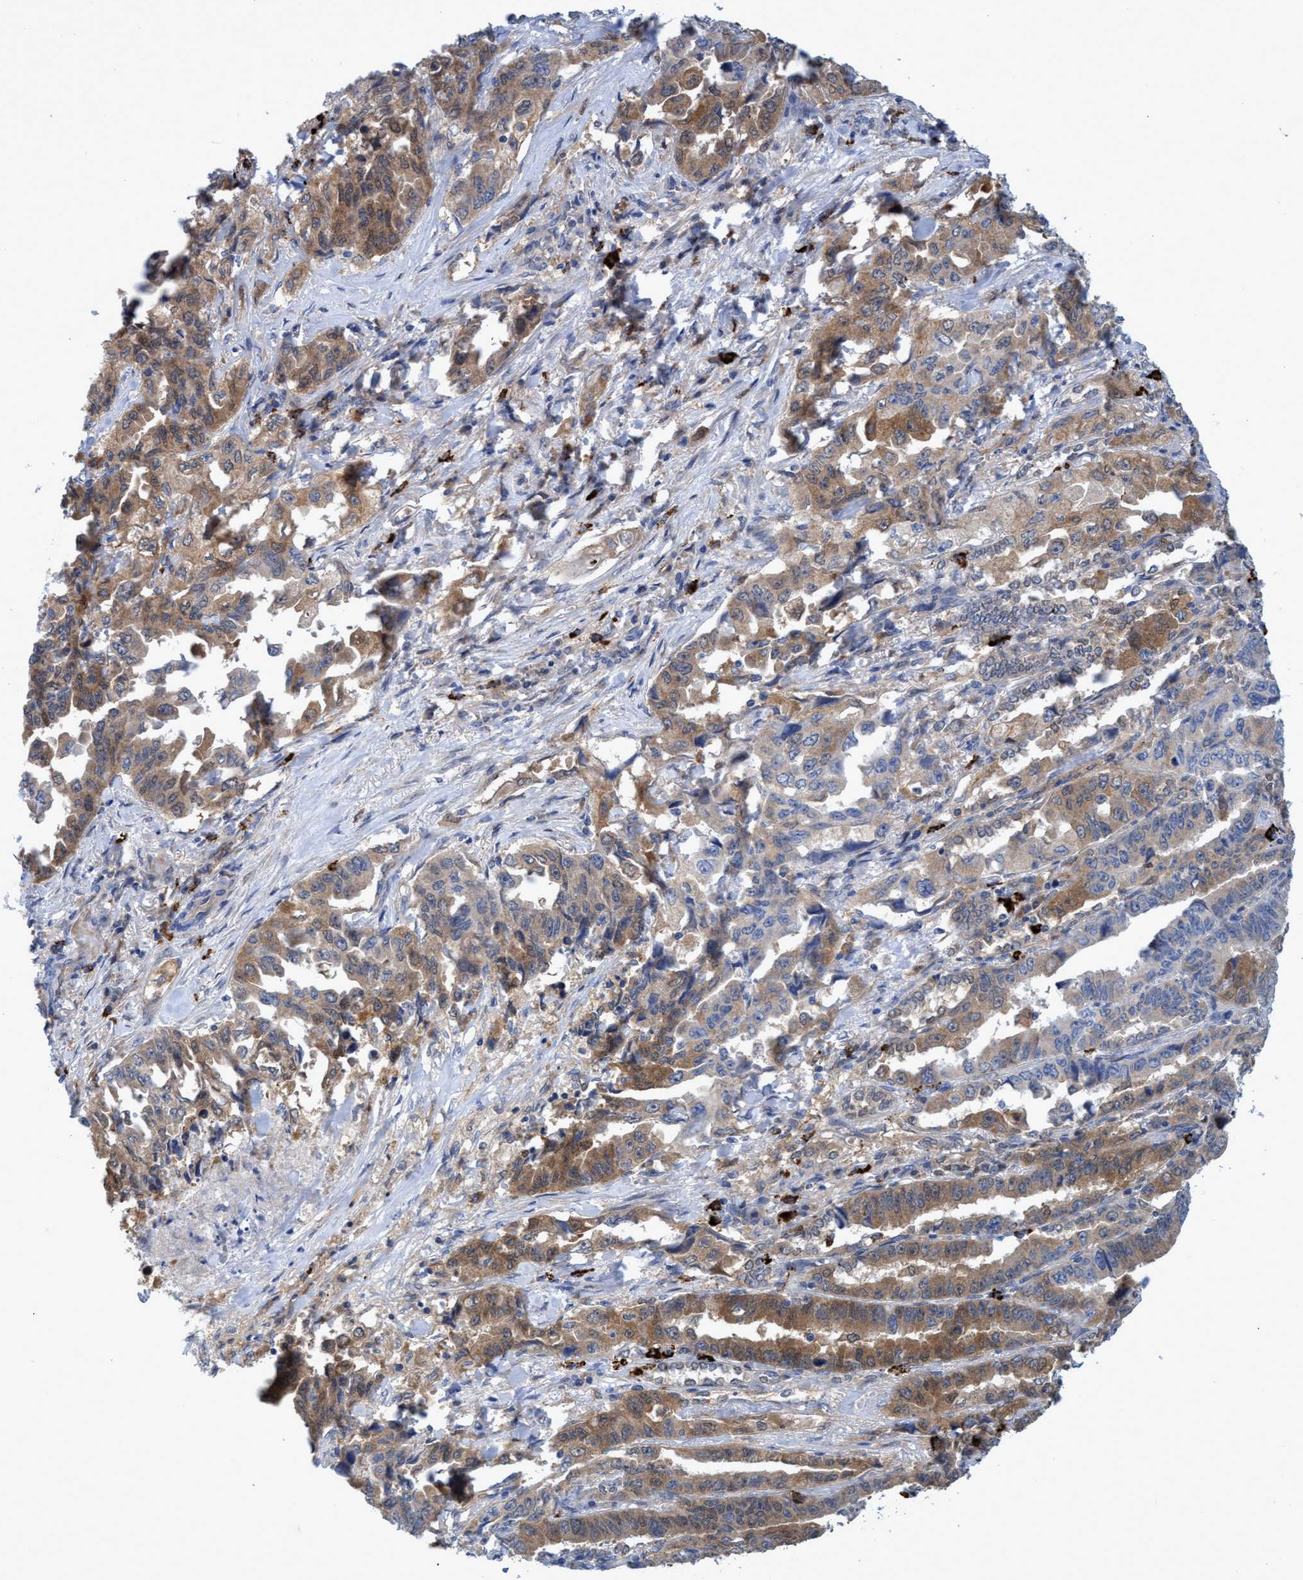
{"staining": {"intensity": "moderate", "quantity": ">75%", "location": "cytoplasmic/membranous"}, "tissue": "lung cancer", "cell_type": "Tumor cells", "image_type": "cancer", "snomed": [{"axis": "morphology", "description": "Adenocarcinoma, NOS"}, {"axis": "topography", "description": "Lung"}], "caption": "Protein expression analysis of human lung cancer (adenocarcinoma) reveals moderate cytoplasmic/membranous positivity in approximately >75% of tumor cells. The staining is performed using DAB brown chromogen to label protein expression. The nuclei are counter-stained blue using hematoxylin.", "gene": "PNPO", "patient": {"sex": "female", "age": 51}}